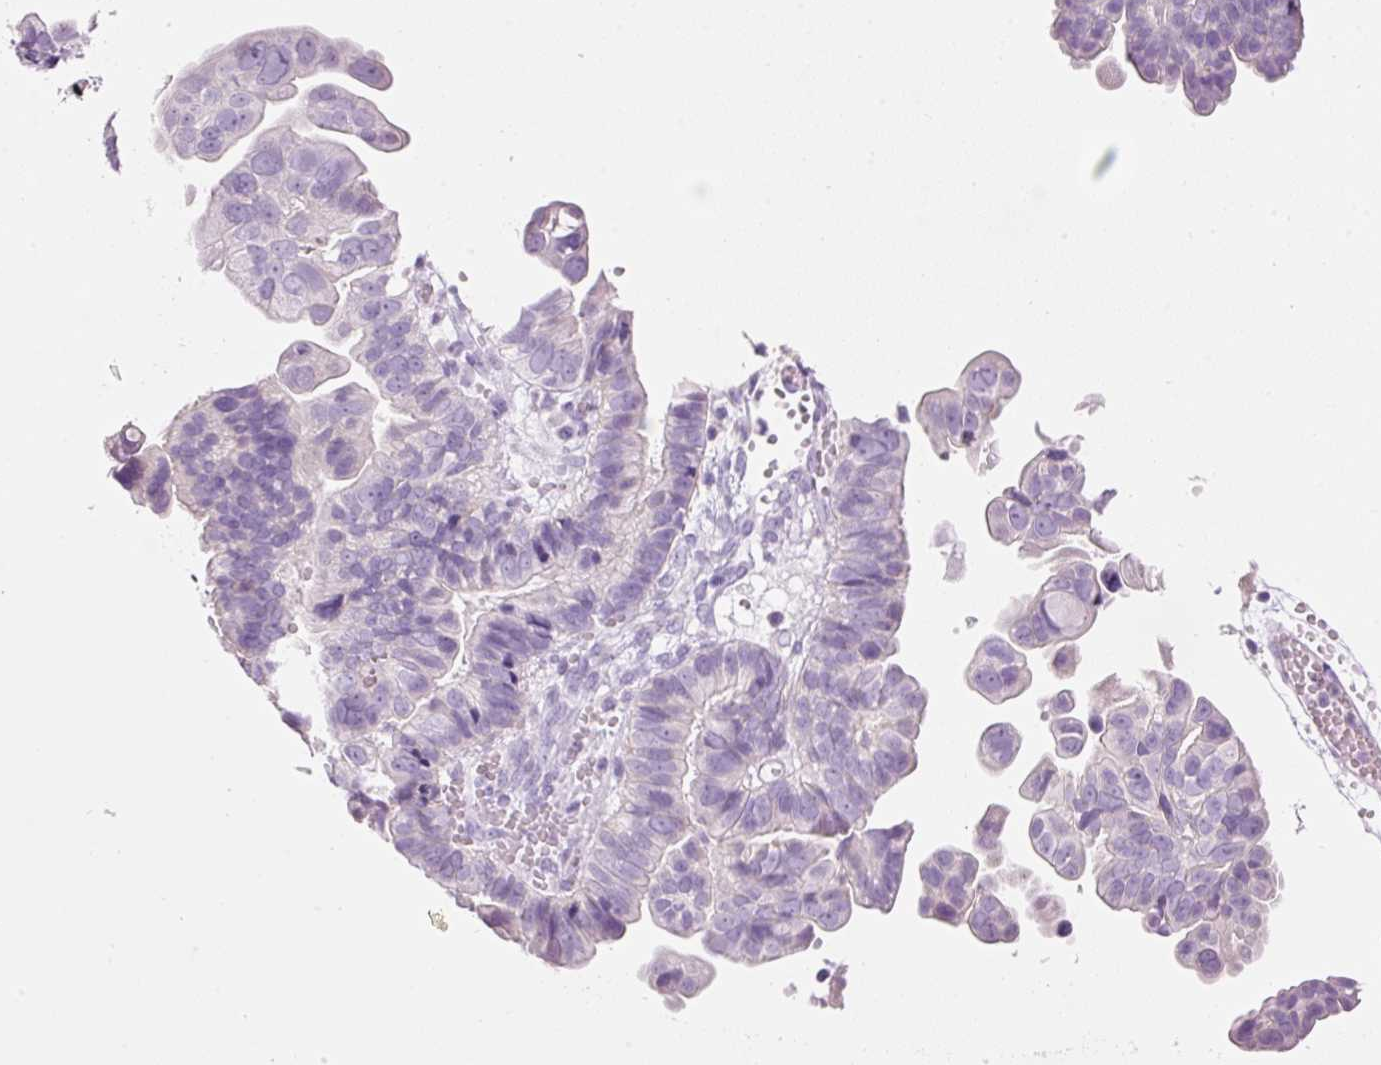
{"staining": {"intensity": "negative", "quantity": "none", "location": "none"}, "tissue": "ovarian cancer", "cell_type": "Tumor cells", "image_type": "cancer", "snomed": [{"axis": "morphology", "description": "Cystadenocarcinoma, serous, NOS"}, {"axis": "topography", "description": "Ovary"}], "caption": "Immunohistochemistry micrograph of serous cystadenocarcinoma (ovarian) stained for a protein (brown), which shows no staining in tumor cells.", "gene": "CMA1", "patient": {"sex": "female", "age": 56}}